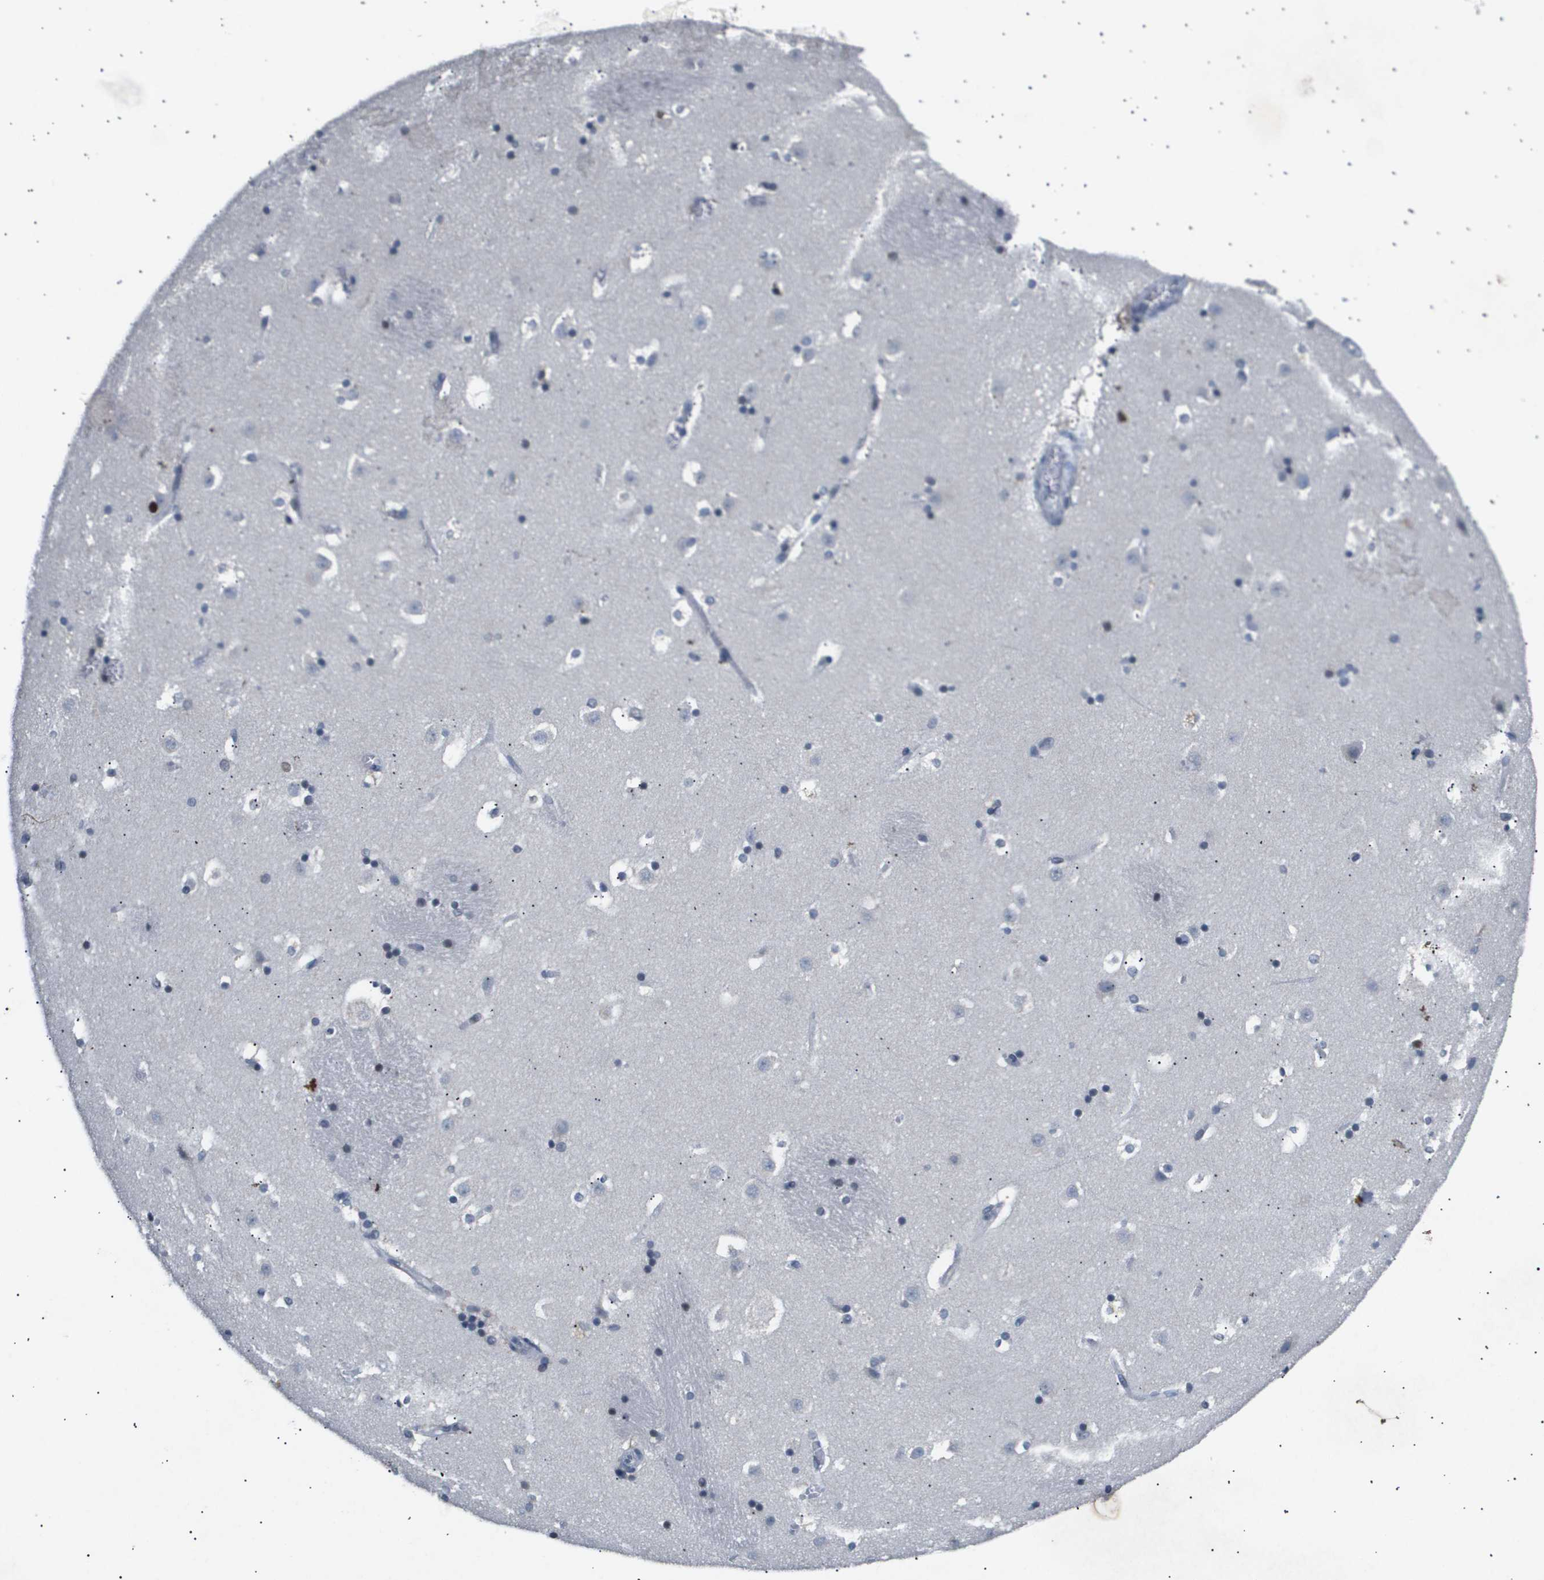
{"staining": {"intensity": "moderate", "quantity": "<25%", "location": "nuclear"}, "tissue": "caudate", "cell_type": "Glial cells", "image_type": "normal", "snomed": [{"axis": "morphology", "description": "Normal tissue, NOS"}, {"axis": "topography", "description": "Lateral ventricle wall"}], "caption": "IHC (DAB) staining of unremarkable human caudate exhibits moderate nuclear protein positivity in about <25% of glial cells.", "gene": "ANAPC2", "patient": {"sex": "male", "age": 45}}